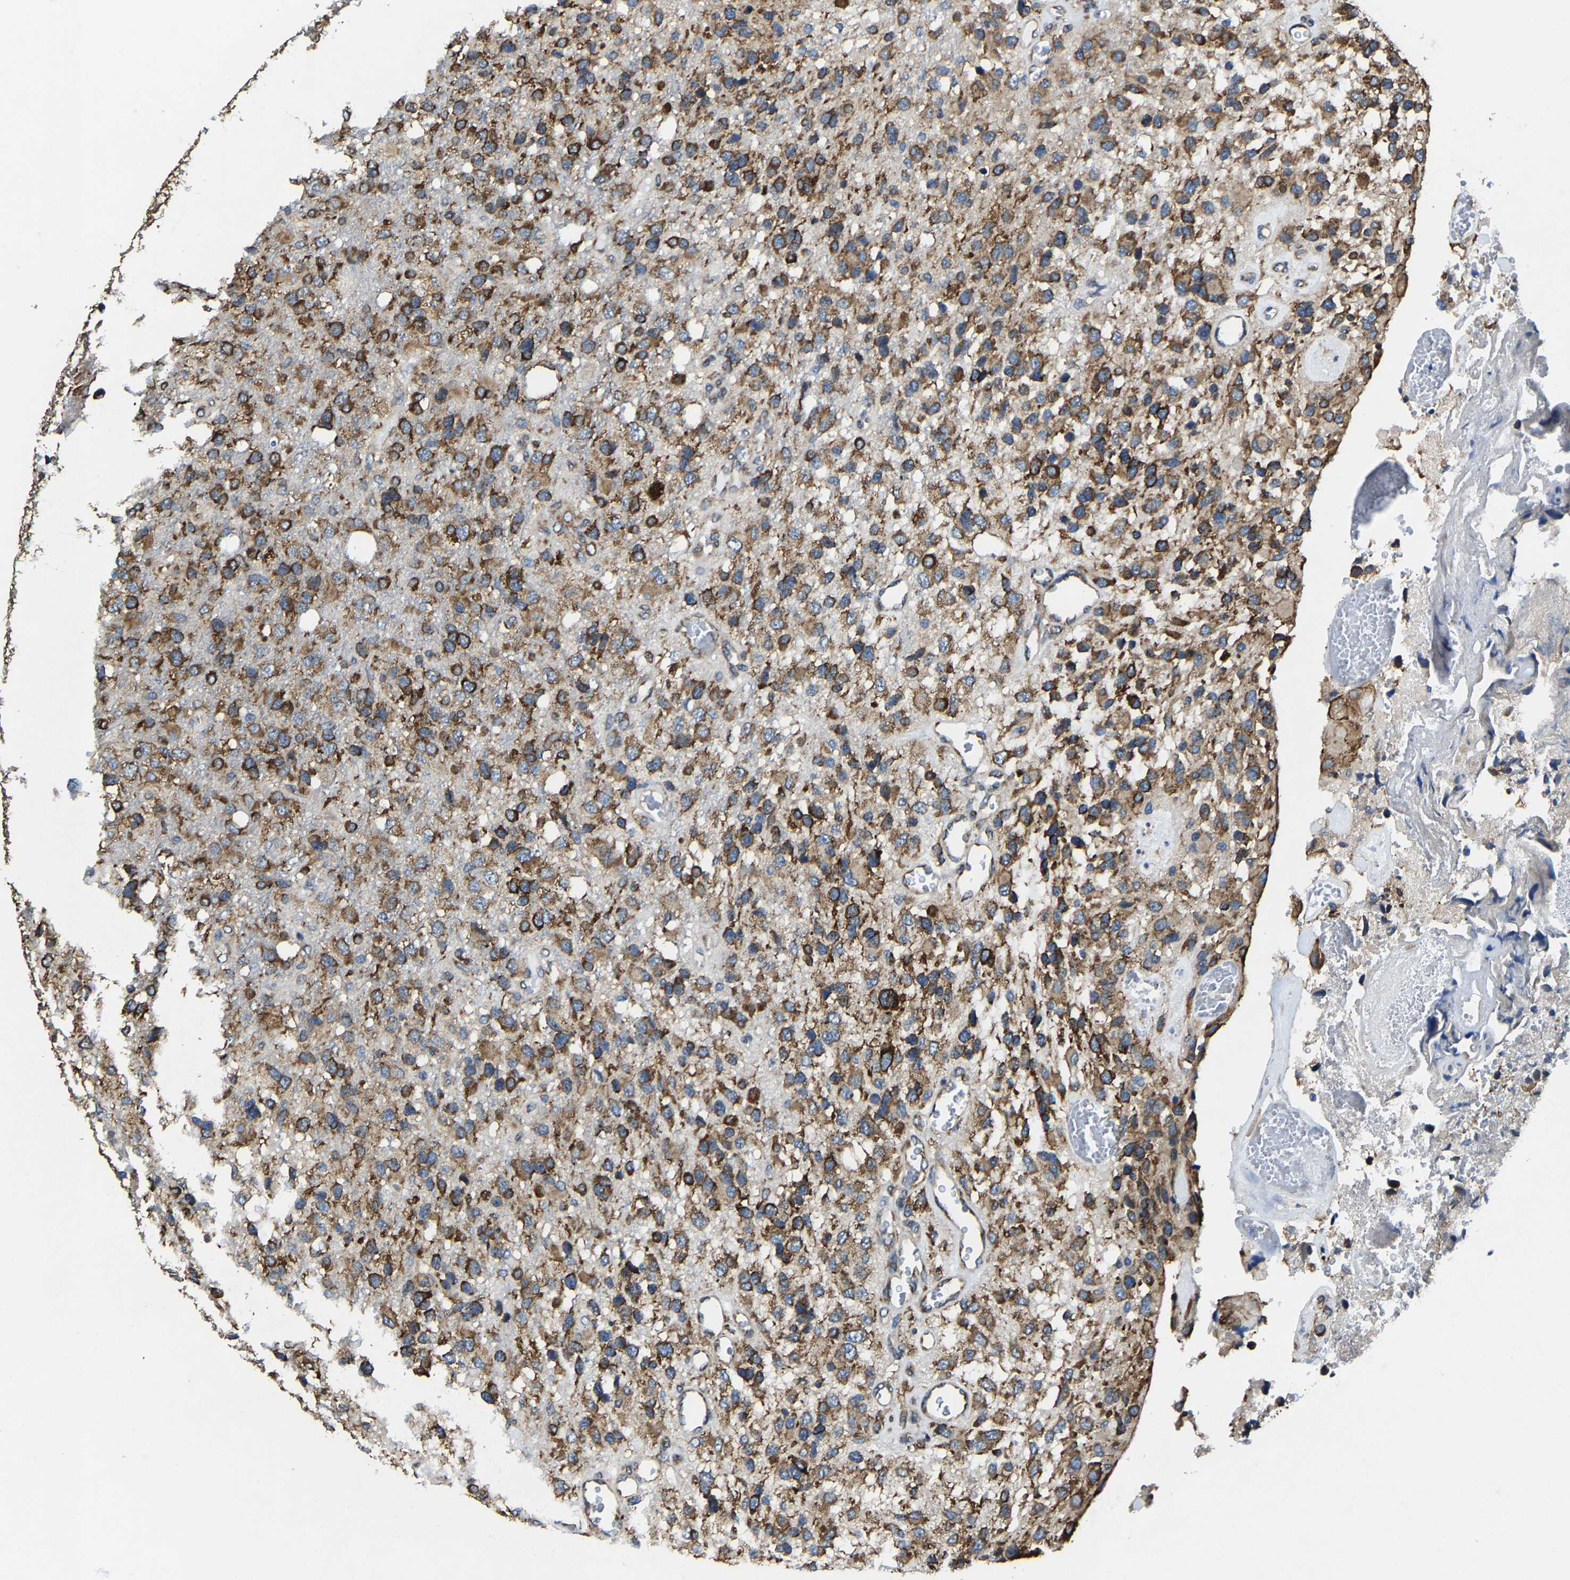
{"staining": {"intensity": "strong", "quantity": ">75%", "location": "cytoplasmic/membranous"}, "tissue": "glioma", "cell_type": "Tumor cells", "image_type": "cancer", "snomed": [{"axis": "morphology", "description": "Glioma, malignant, High grade"}, {"axis": "topography", "description": "Brain"}], "caption": "Immunohistochemical staining of glioma displays strong cytoplasmic/membranous protein expression in about >75% of tumor cells. Immunohistochemistry stains the protein of interest in brown and the nuclei are stained blue.", "gene": "G3BP2", "patient": {"sex": "female", "age": 58}}